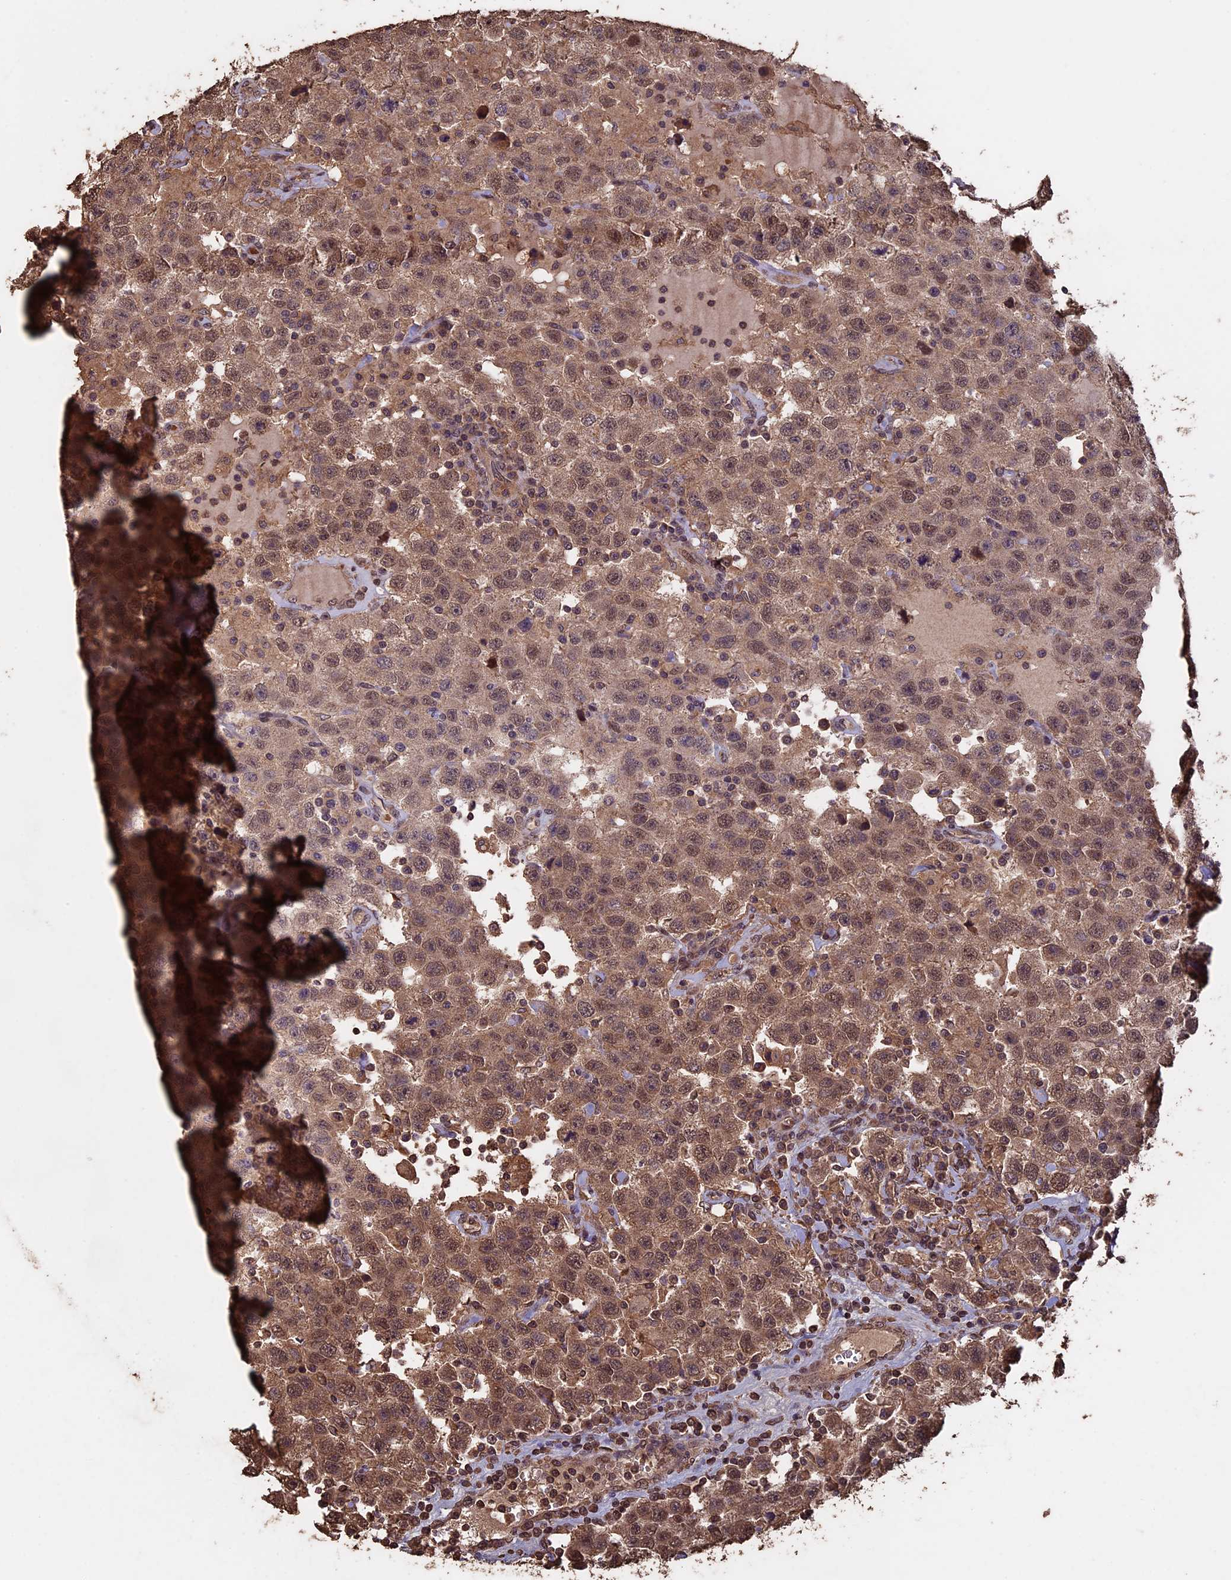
{"staining": {"intensity": "moderate", "quantity": ">75%", "location": "cytoplasmic/membranous,nuclear"}, "tissue": "testis cancer", "cell_type": "Tumor cells", "image_type": "cancer", "snomed": [{"axis": "morphology", "description": "Seminoma, NOS"}, {"axis": "topography", "description": "Testis"}], "caption": "The photomicrograph displays staining of testis cancer (seminoma), revealing moderate cytoplasmic/membranous and nuclear protein staining (brown color) within tumor cells.", "gene": "HUNK", "patient": {"sex": "male", "age": 41}}